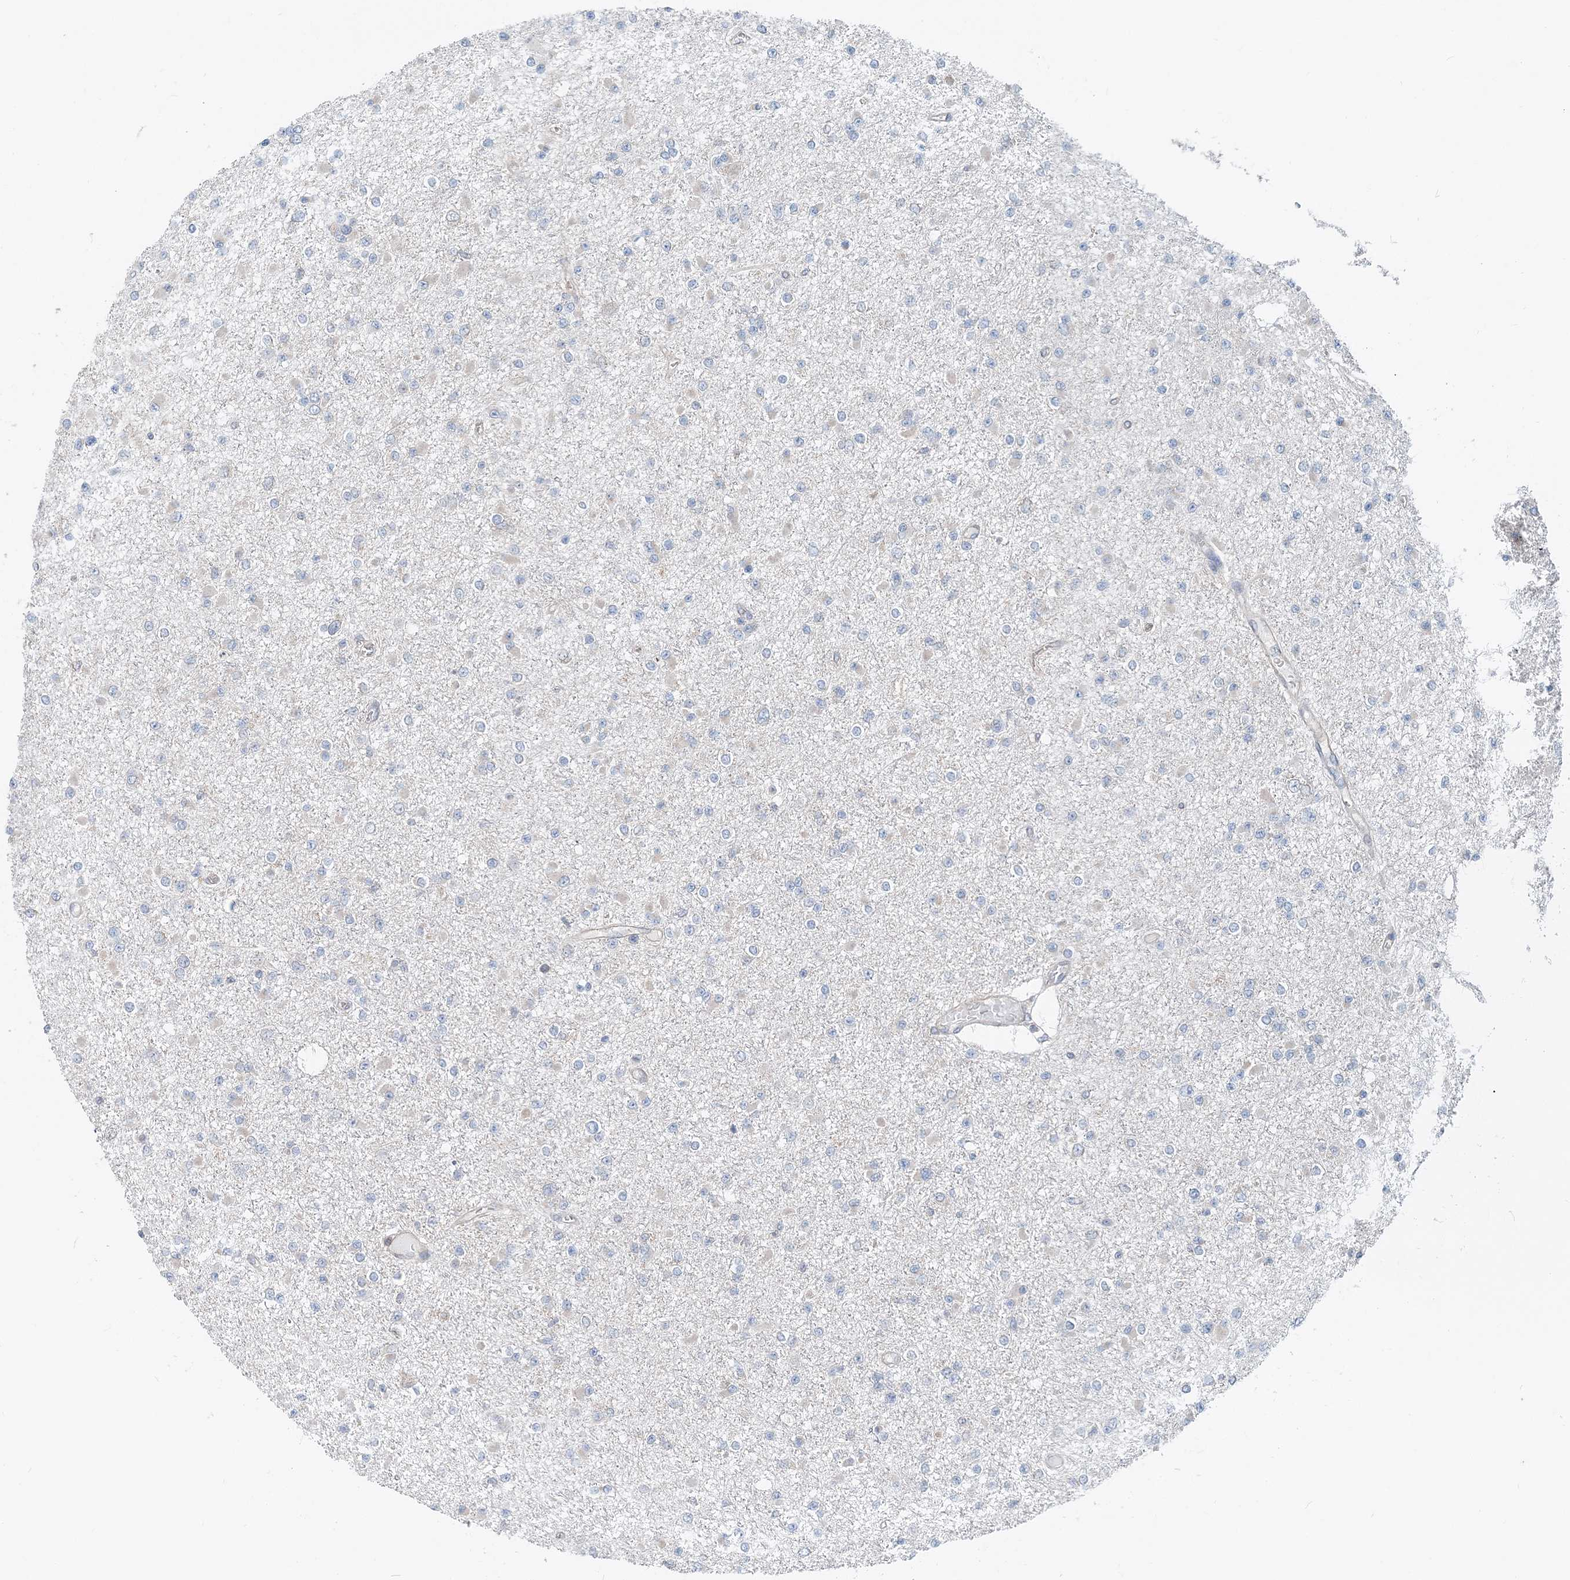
{"staining": {"intensity": "negative", "quantity": "none", "location": "none"}, "tissue": "glioma", "cell_type": "Tumor cells", "image_type": "cancer", "snomed": [{"axis": "morphology", "description": "Glioma, malignant, Low grade"}, {"axis": "topography", "description": "Brain"}], "caption": "The IHC micrograph has no significant expression in tumor cells of glioma tissue.", "gene": "MOB4", "patient": {"sex": "female", "age": 22}}